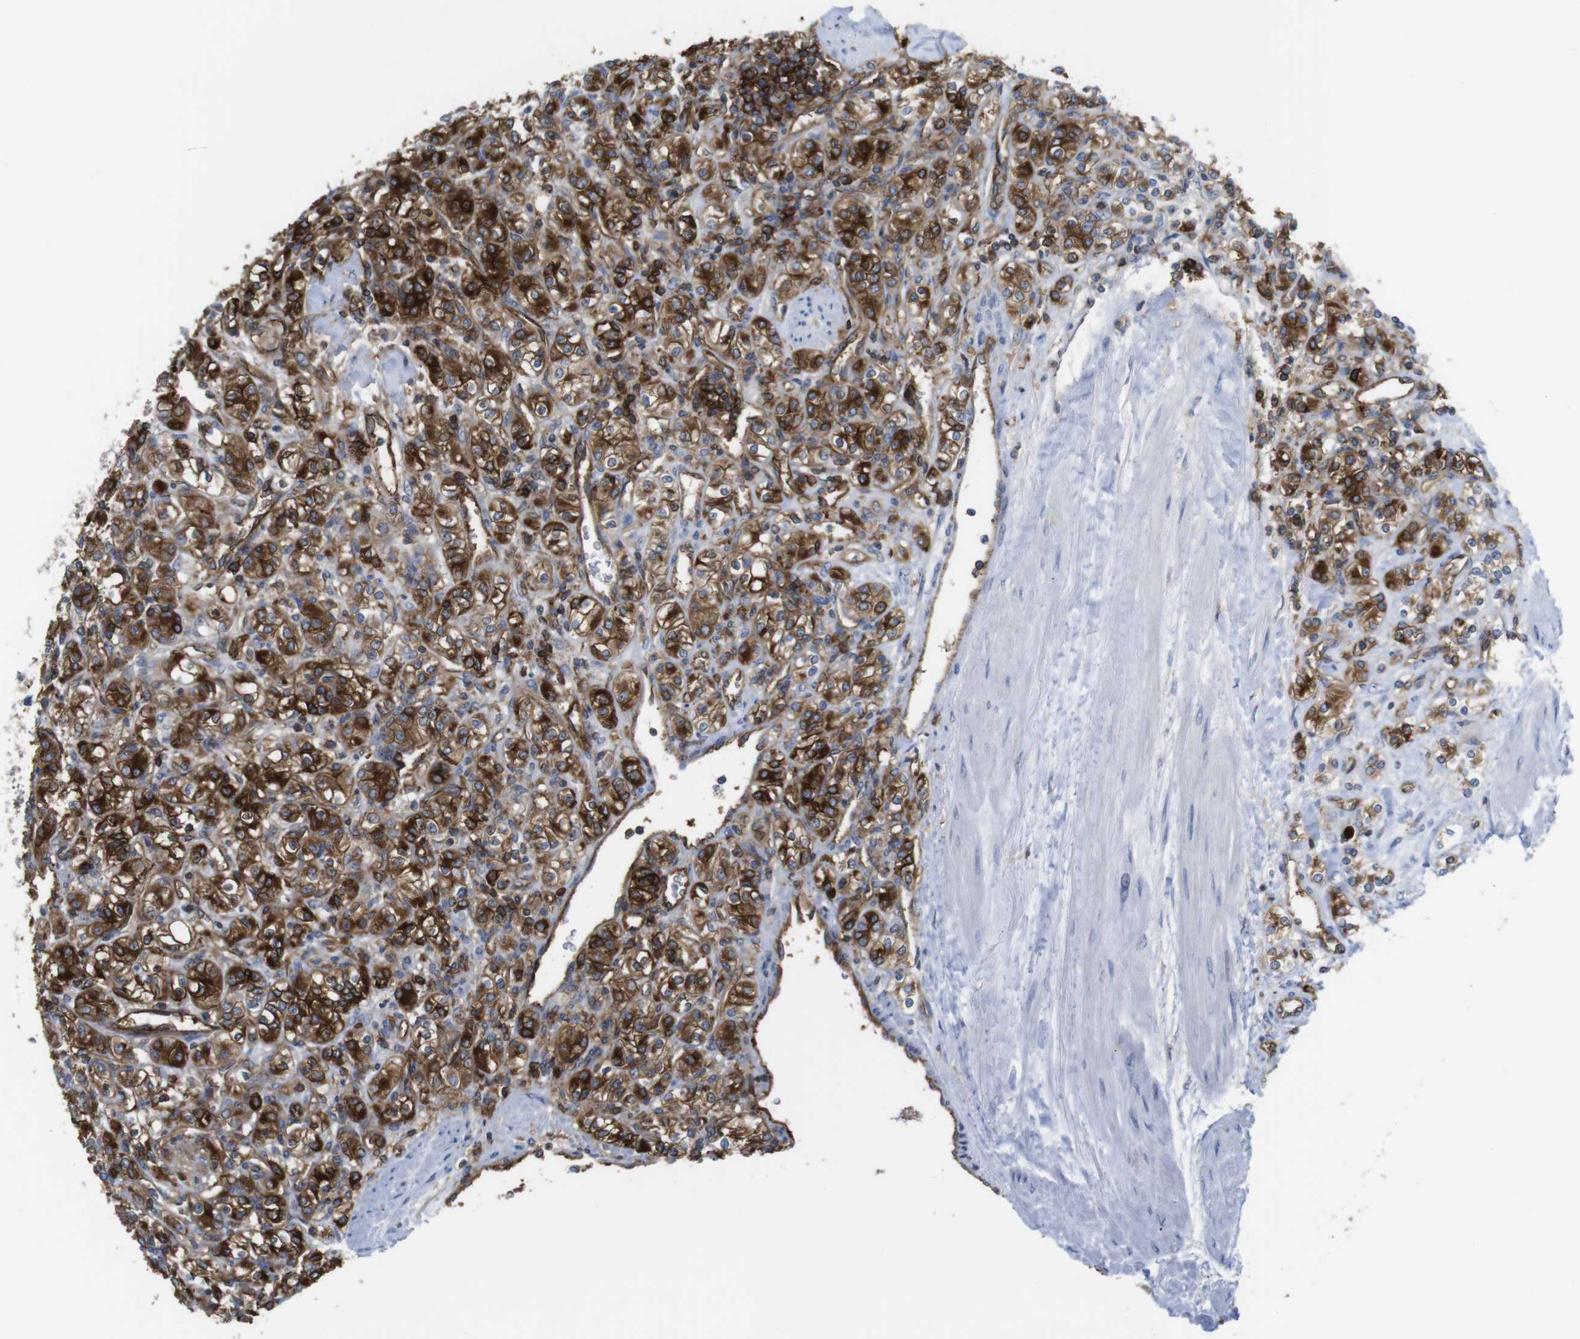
{"staining": {"intensity": "strong", "quantity": ">75%", "location": "cytoplasmic/membranous"}, "tissue": "renal cancer", "cell_type": "Tumor cells", "image_type": "cancer", "snomed": [{"axis": "morphology", "description": "Adenocarcinoma, NOS"}, {"axis": "topography", "description": "Kidney"}], "caption": "Protein expression analysis of human renal cancer reveals strong cytoplasmic/membranous expression in approximately >75% of tumor cells. (DAB = brown stain, brightfield microscopy at high magnification).", "gene": "CCR6", "patient": {"sex": "male", "age": 77}}